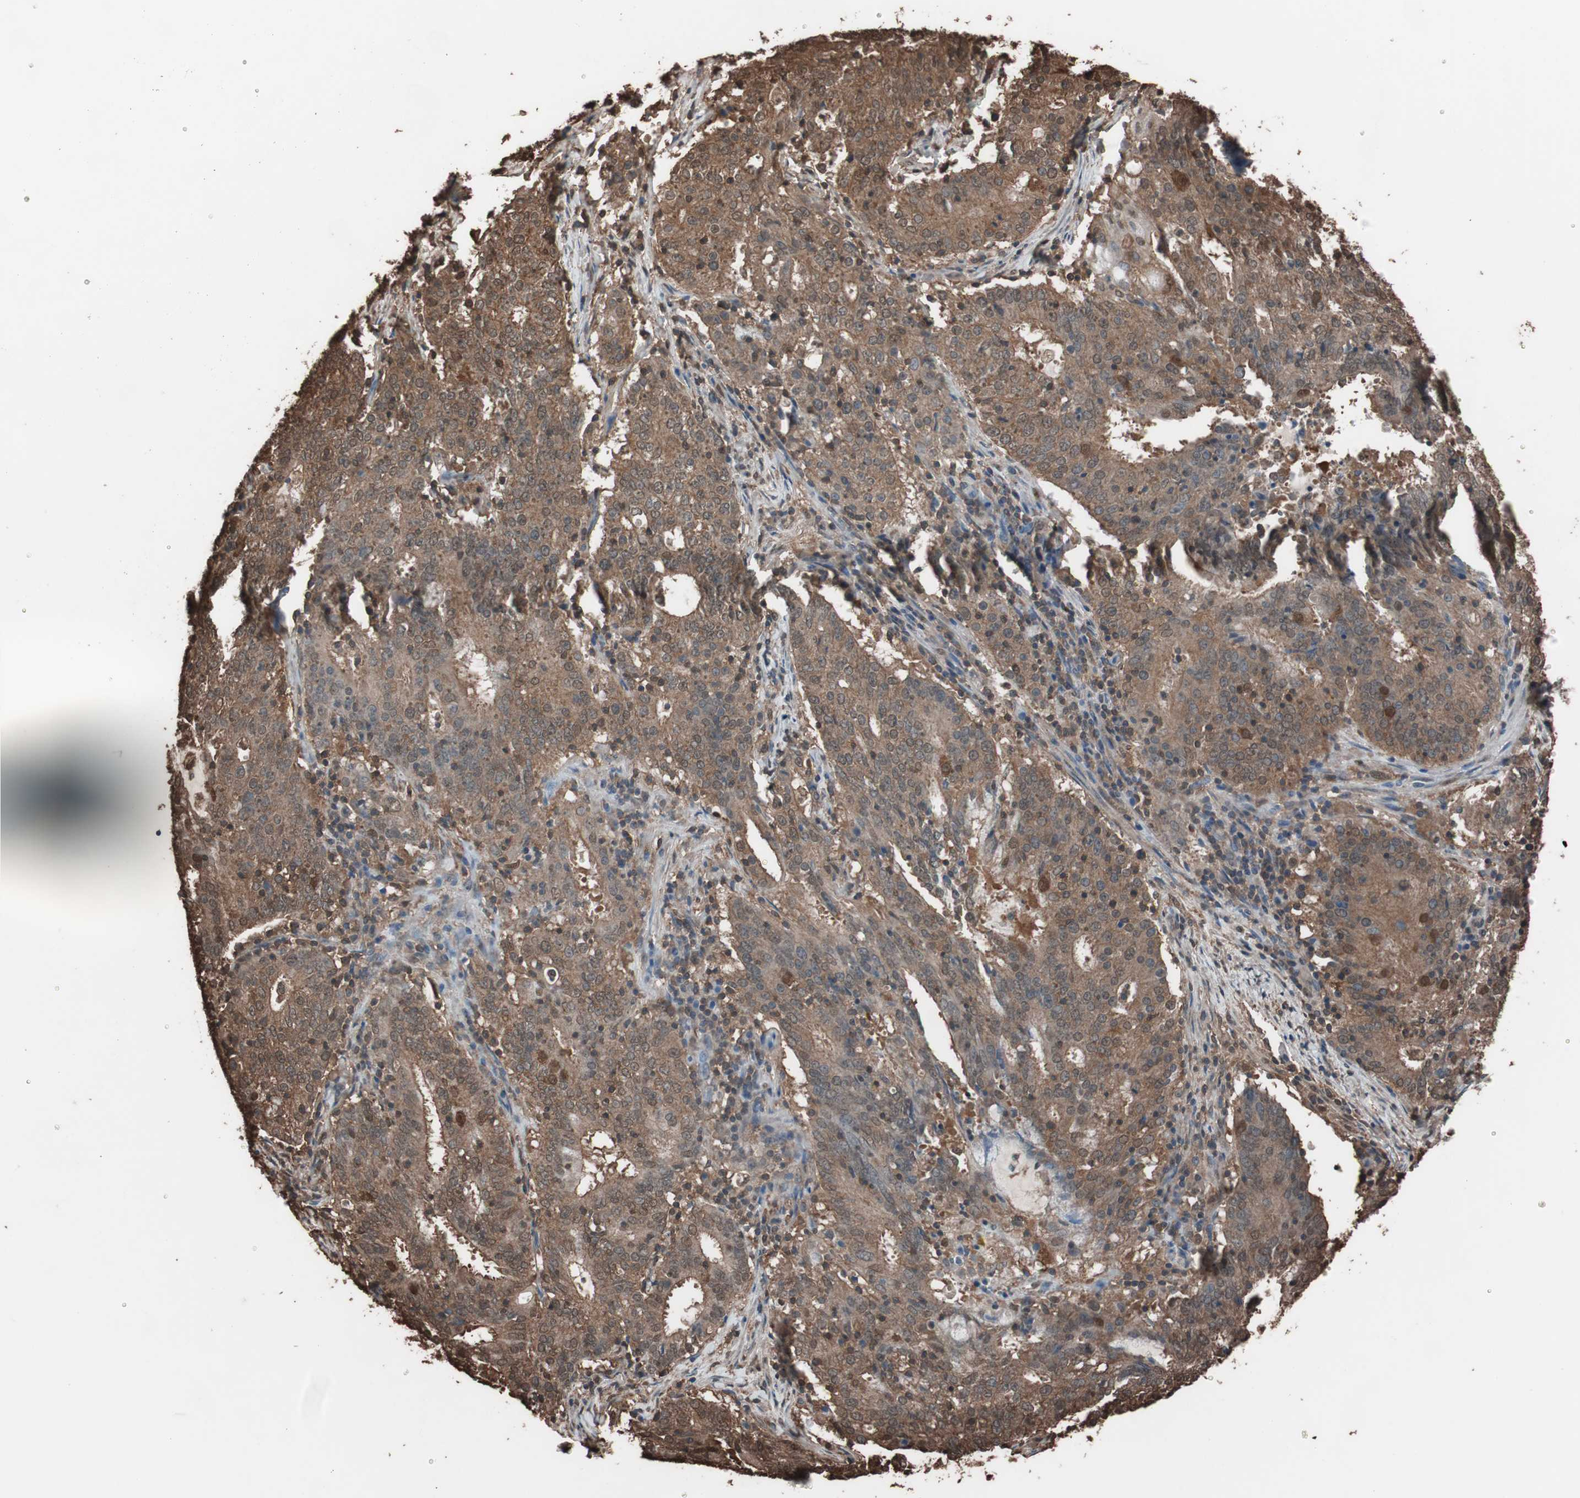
{"staining": {"intensity": "moderate", "quantity": ">75%", "location": "cytoplasmic/membranous"}, "tissue": "cervical cancer", "cell_type": "Tumor cells", "image_type": "cancer", "snomed": [{"axis": "morphology", "description": "Adenocarcinoma, NOS"}, {"axis": "topography", "description": "Cervix"}], "caption": "Approximately >75% of tumor cells in human cervical adenocarcinoma demonstrate moderate cytoplasmic/membranous protein expression as visualized by brown immunohistochemical staining.", "gene": "CALM2", "patient": {"sex": "female", "age": 44}}